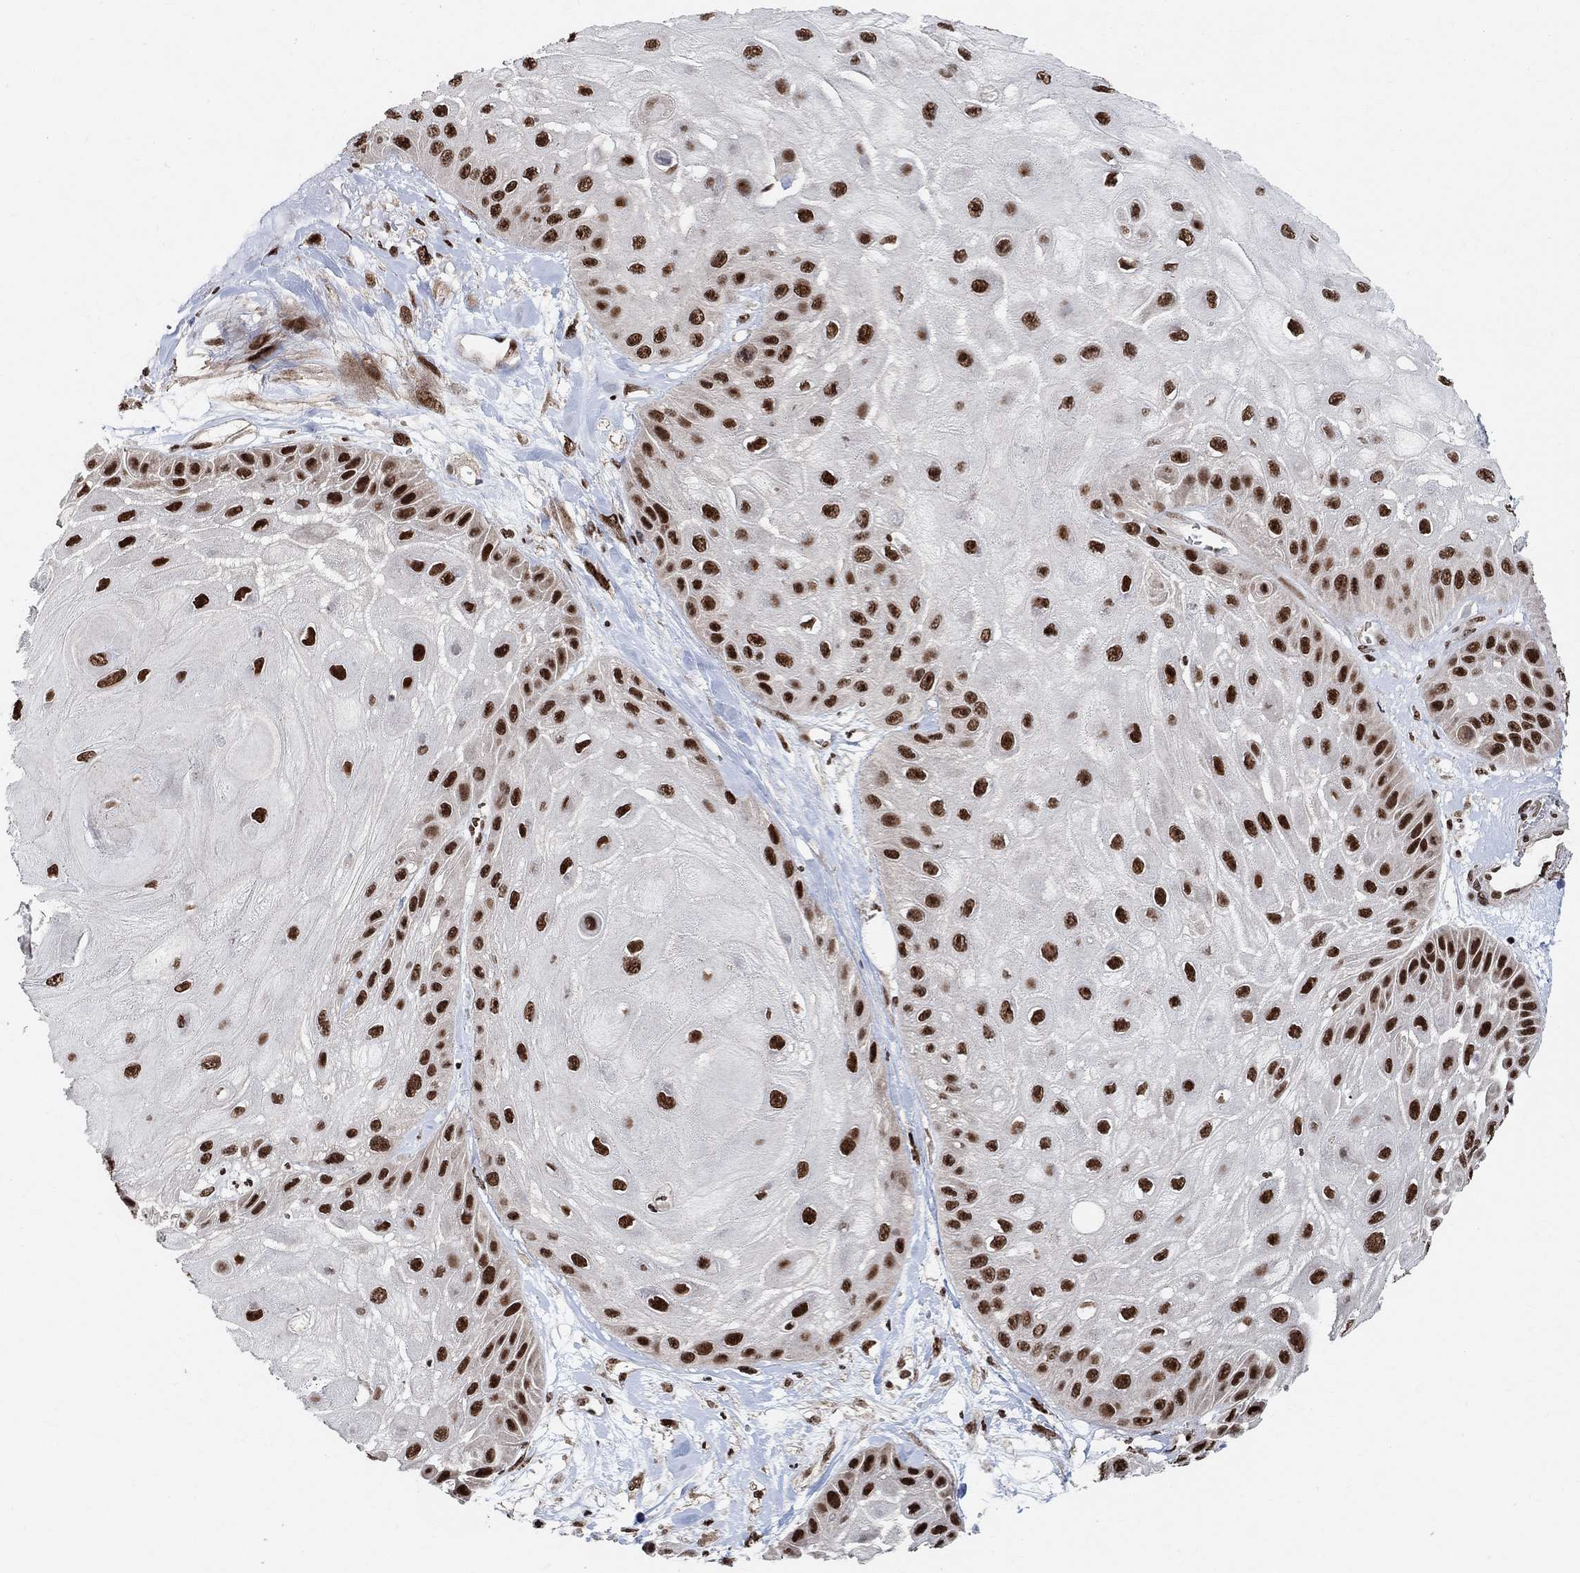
{"staining": {"intensity": "strong", "quantity": ">75%", "location": "nuclear"}, "tissue": "skin cancer", "cell_type": "Tumor cells", "image_type": "cancer", "snomed": [{"axis": "morphology", "description": "Normal tissue, NOS"}, {"axis": "morphology", "description": "Squamous cell carcinoma, NOS"}, {"axis": "topography", "description": "Skin"}], "caption": "Strong nuclear positivity for a protein is identified in about >75% of tumor cells of skin cancer (squamous cell carcinoma) using immunohistochemistry (IHC).", "gene": "E4F1", "patient": {"sex": "male", "age": 79}}